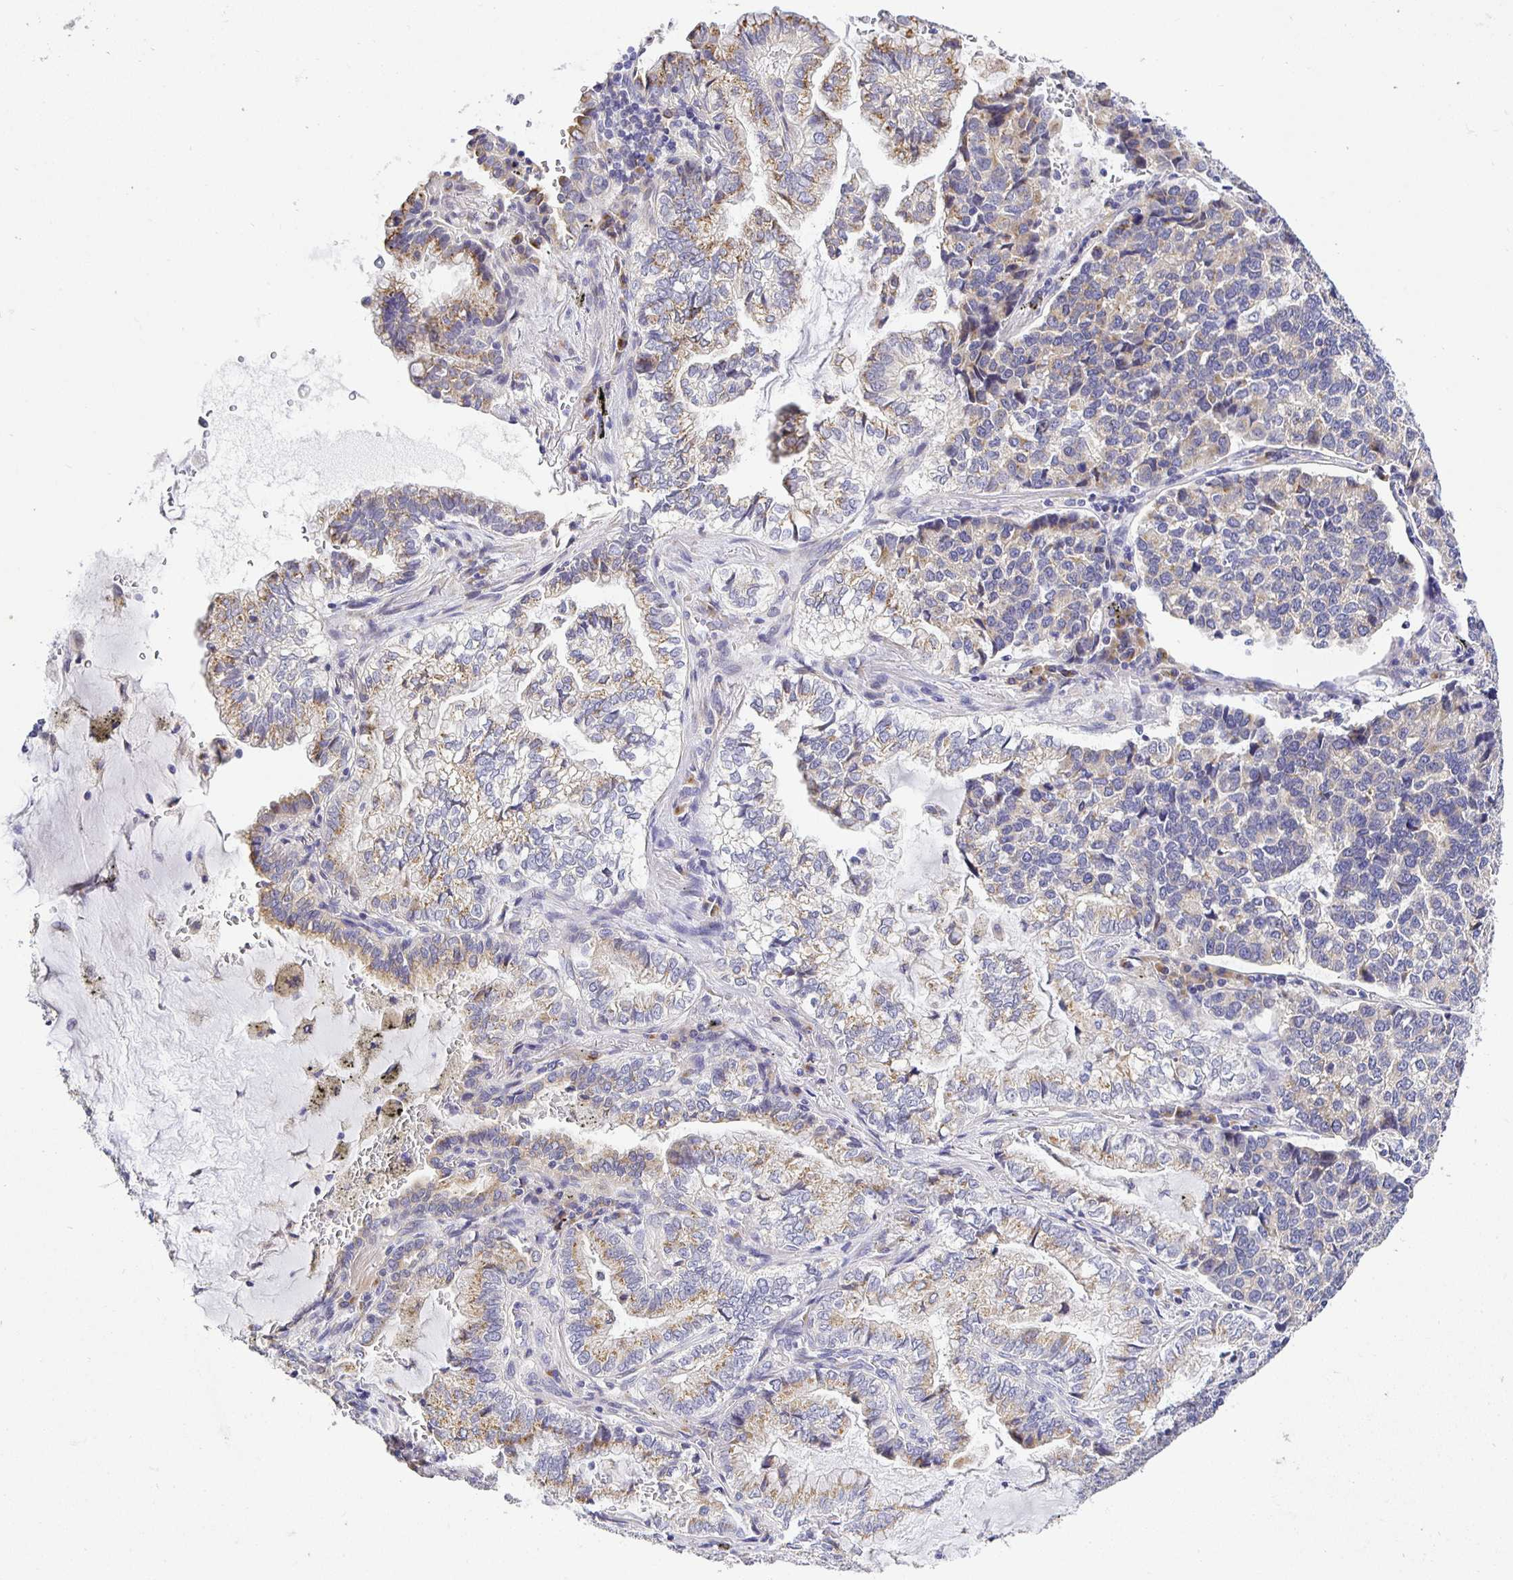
{"staining": {"intensity": "weak", "quantity": "25%-75%", "location": "cytoplasmic/membranous"}, "tissue": "lung cancer", "cell_type": "Tumor cells", "image_type": "cancer", "snomed": [{"axis": "morphology", "description": "Adenocarcinoma, NOS"}, {"axis": "topography", "description": "Lymph node"}, {"axis": "topography", "description": "Lung"}], "caption": "Lung cancer (adenocarcinoma) stained for a protein reveals weak cytoplasmic/membranous positivity in tumor cells. (DAB = brown stain, brightfield microscopy at high magnification).", "gene": "OPALIN", "patient": {"sex": "male", "age": 66}}